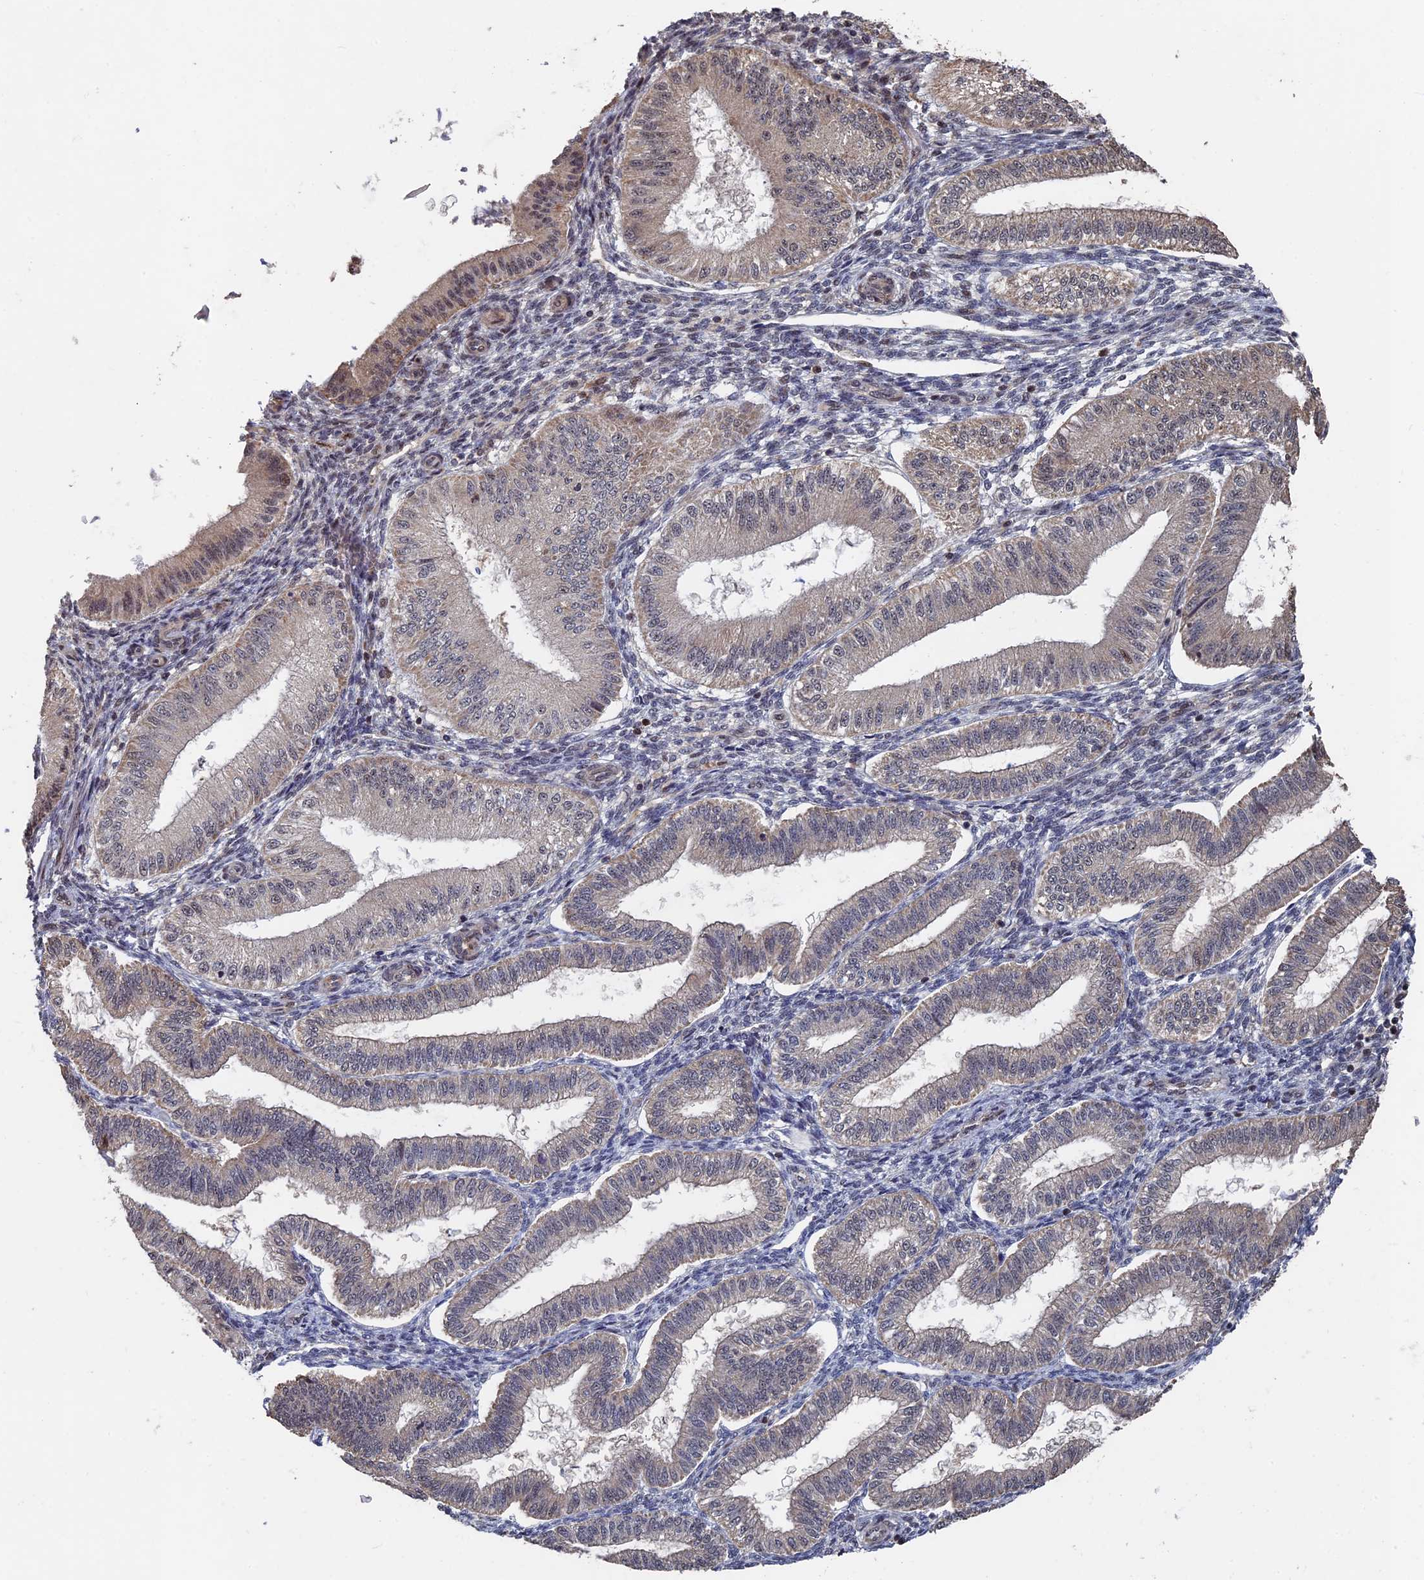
{"staining": {"intensity": "weak", "quantity": "<25%", "location": "cytoplasmic/membranous,nuclear"}, "tissue": "endometrium", "cell_type": "Cells in endometrial stroma", "image_type": "normal", "snomed": [{"axis": "morphology", "description": "Normal tissue, NOS"}, {"axis": "topography", "description": "Endometrium"}], "caption": "IHC histopathology image of unremarkable human endometrium stained for a protein (brown), which shows no positivity in cells in endometrial stroma.", "gene": "KIAA1328", "patient": {"sex": "female", "age": 39}}